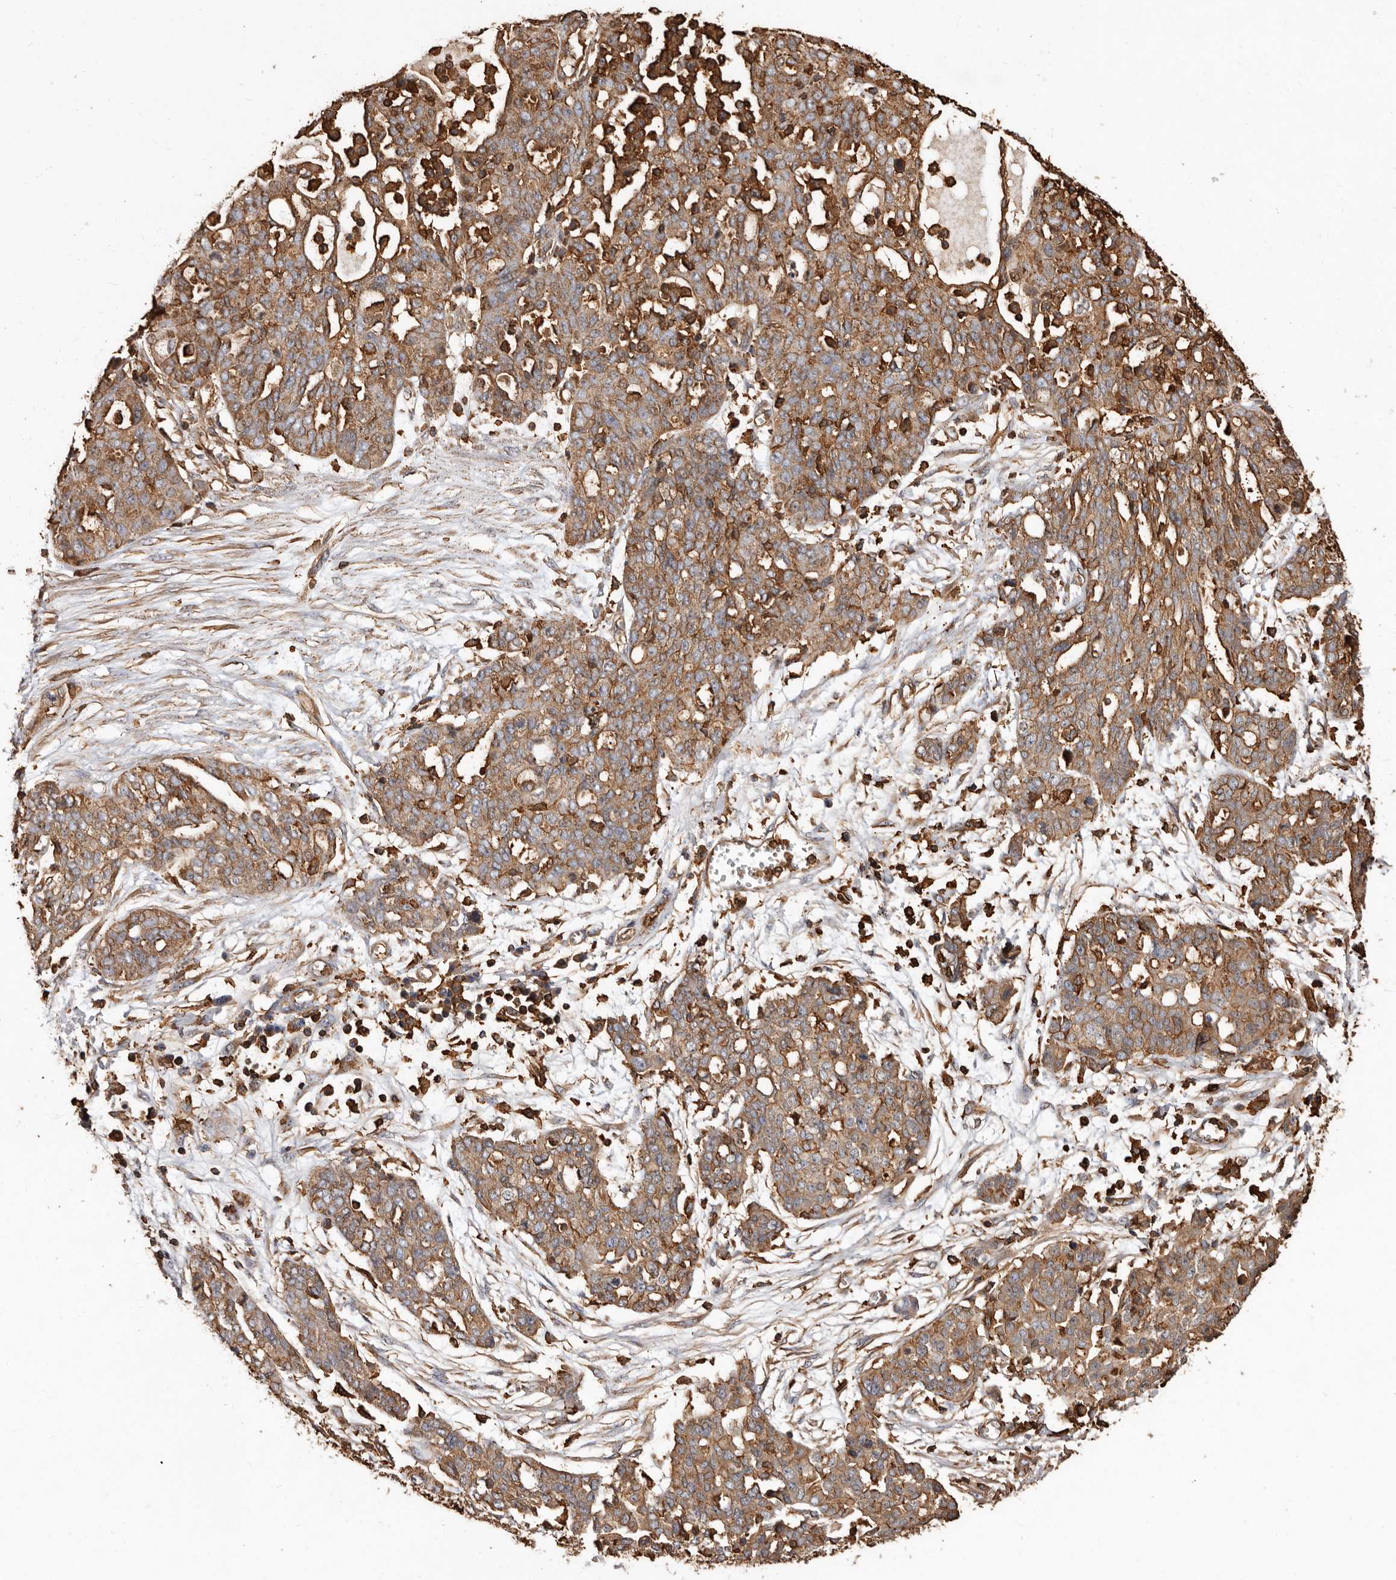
{"staining": {"intensity": "strong", "quantity": ">75%", "location": "cytoplasmic/membranous"}, "tissue": "ovarian cancer", "cell_type": "Tumor cells", "image_type": "cancer", "snomed": [{"axis": "morphology", "description": "Cystadenocarcinoma, serous, NOS"}, {"axis": "topography", "description": "Soft tissue"}, {"axis": "topography", "description": "Ovary"}], "caption": "Protein positivity by immunohistochemistry displays strong cytoplasmic/membranous staining in approximately >75% of tumor cells in ovarian cancer. Immunohistochemistry stains the protein in brown and the nuclei are stained blue.", "gene": "COQ8B", "patient": {"sex": "female", "age": 57}}